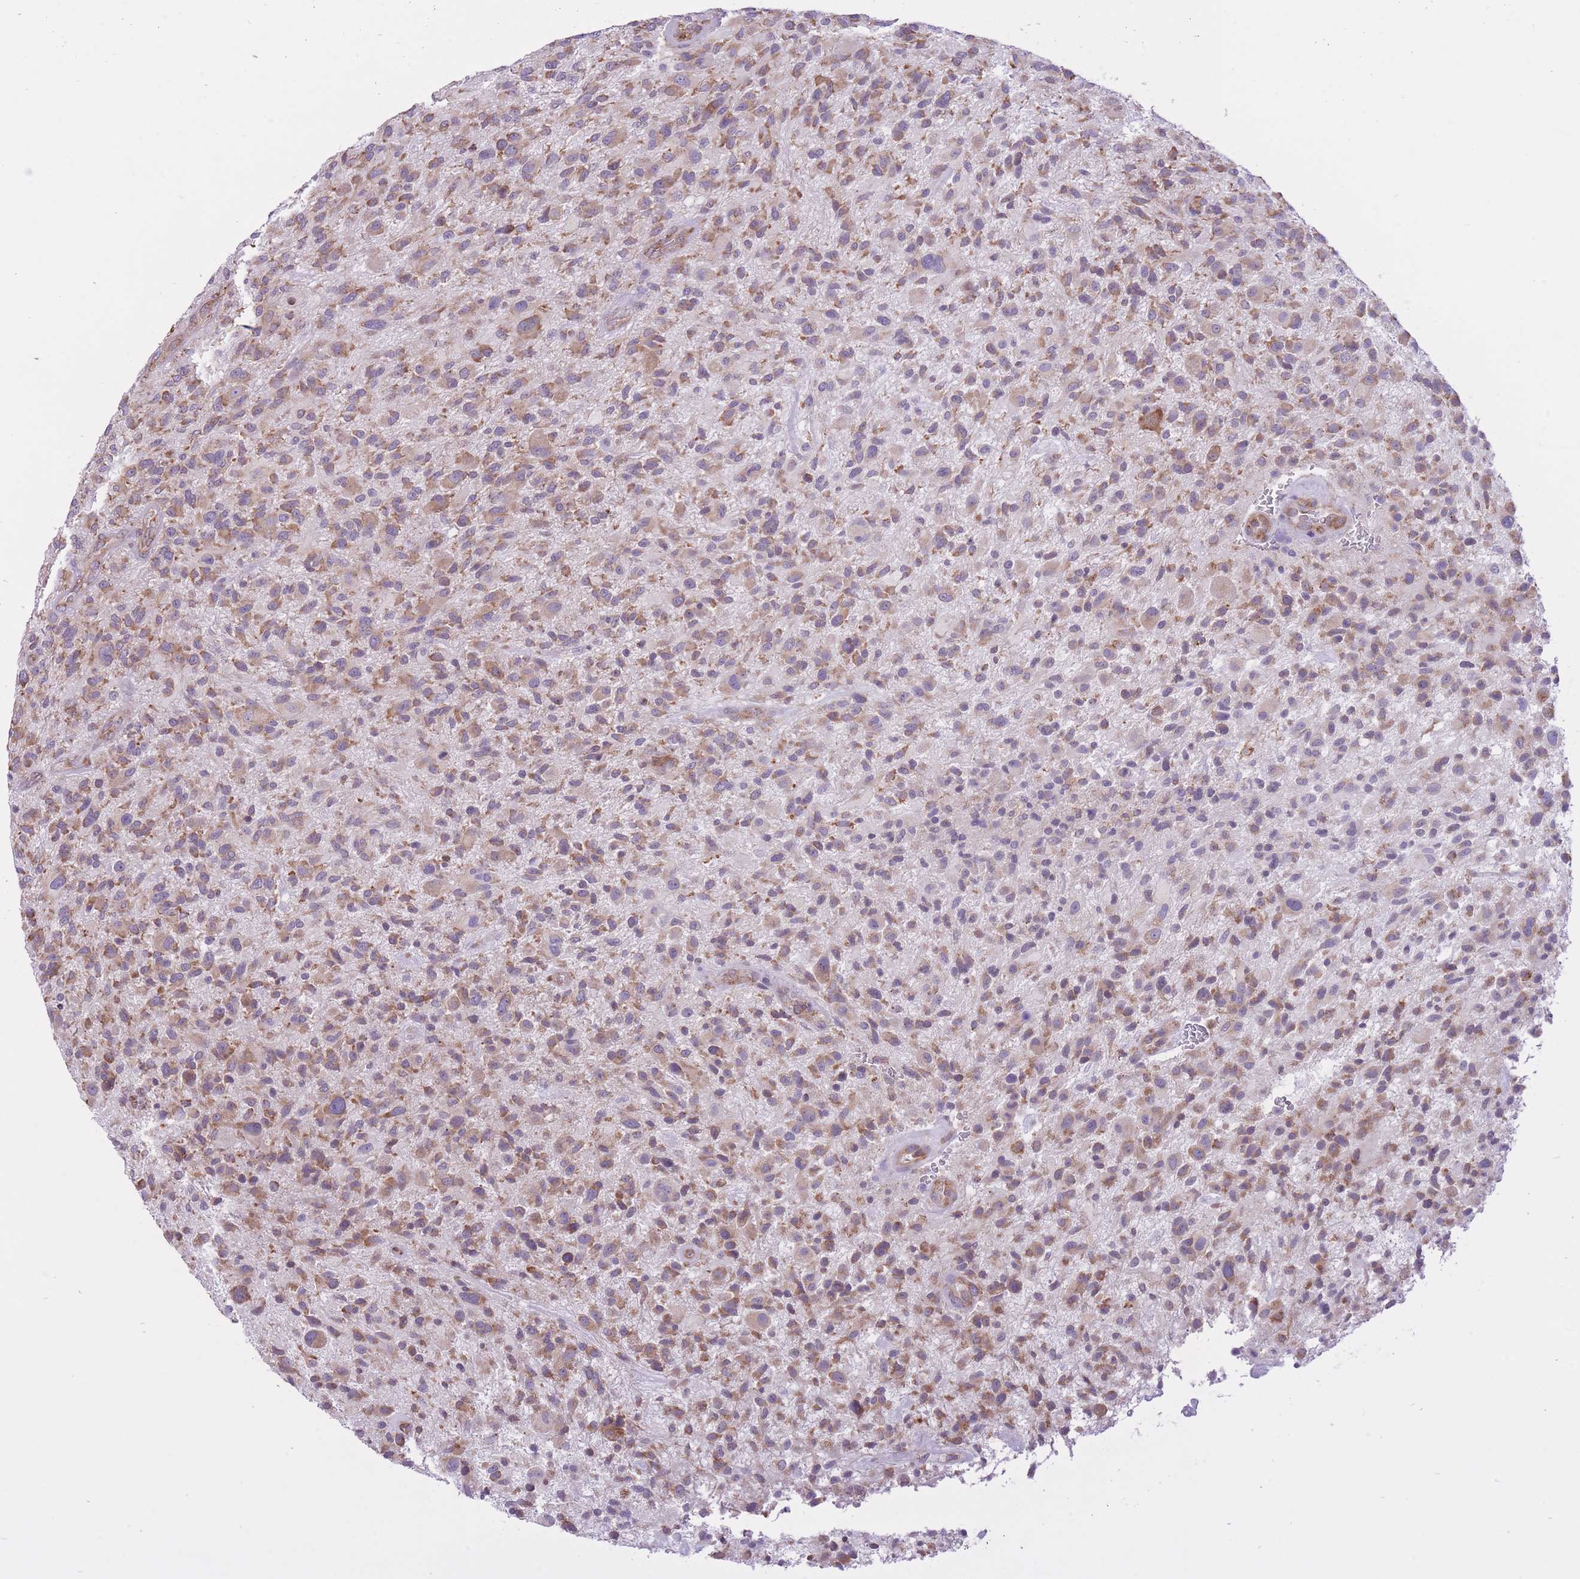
{"staining": {"intensity": "moderate", "quantity": ">75%", "location": "cytoplasmic/membranous"}, "tissue": "glioma", "cell_type": "Tumor cells", "image_type": "cancer", "snomed": [{"axis": "morphology", "description": "Glioma, malignant, High grade"}, {"axis": "topography", "description": "Brain"}], "caption": "Brown immunohistochemical staining in human glioma displays moderate cytoplasmic/membranous positivity in approximately >75% of tumor cells.", "gene": "ZNF501", "patient": {"sex": "male", "age": 47}}